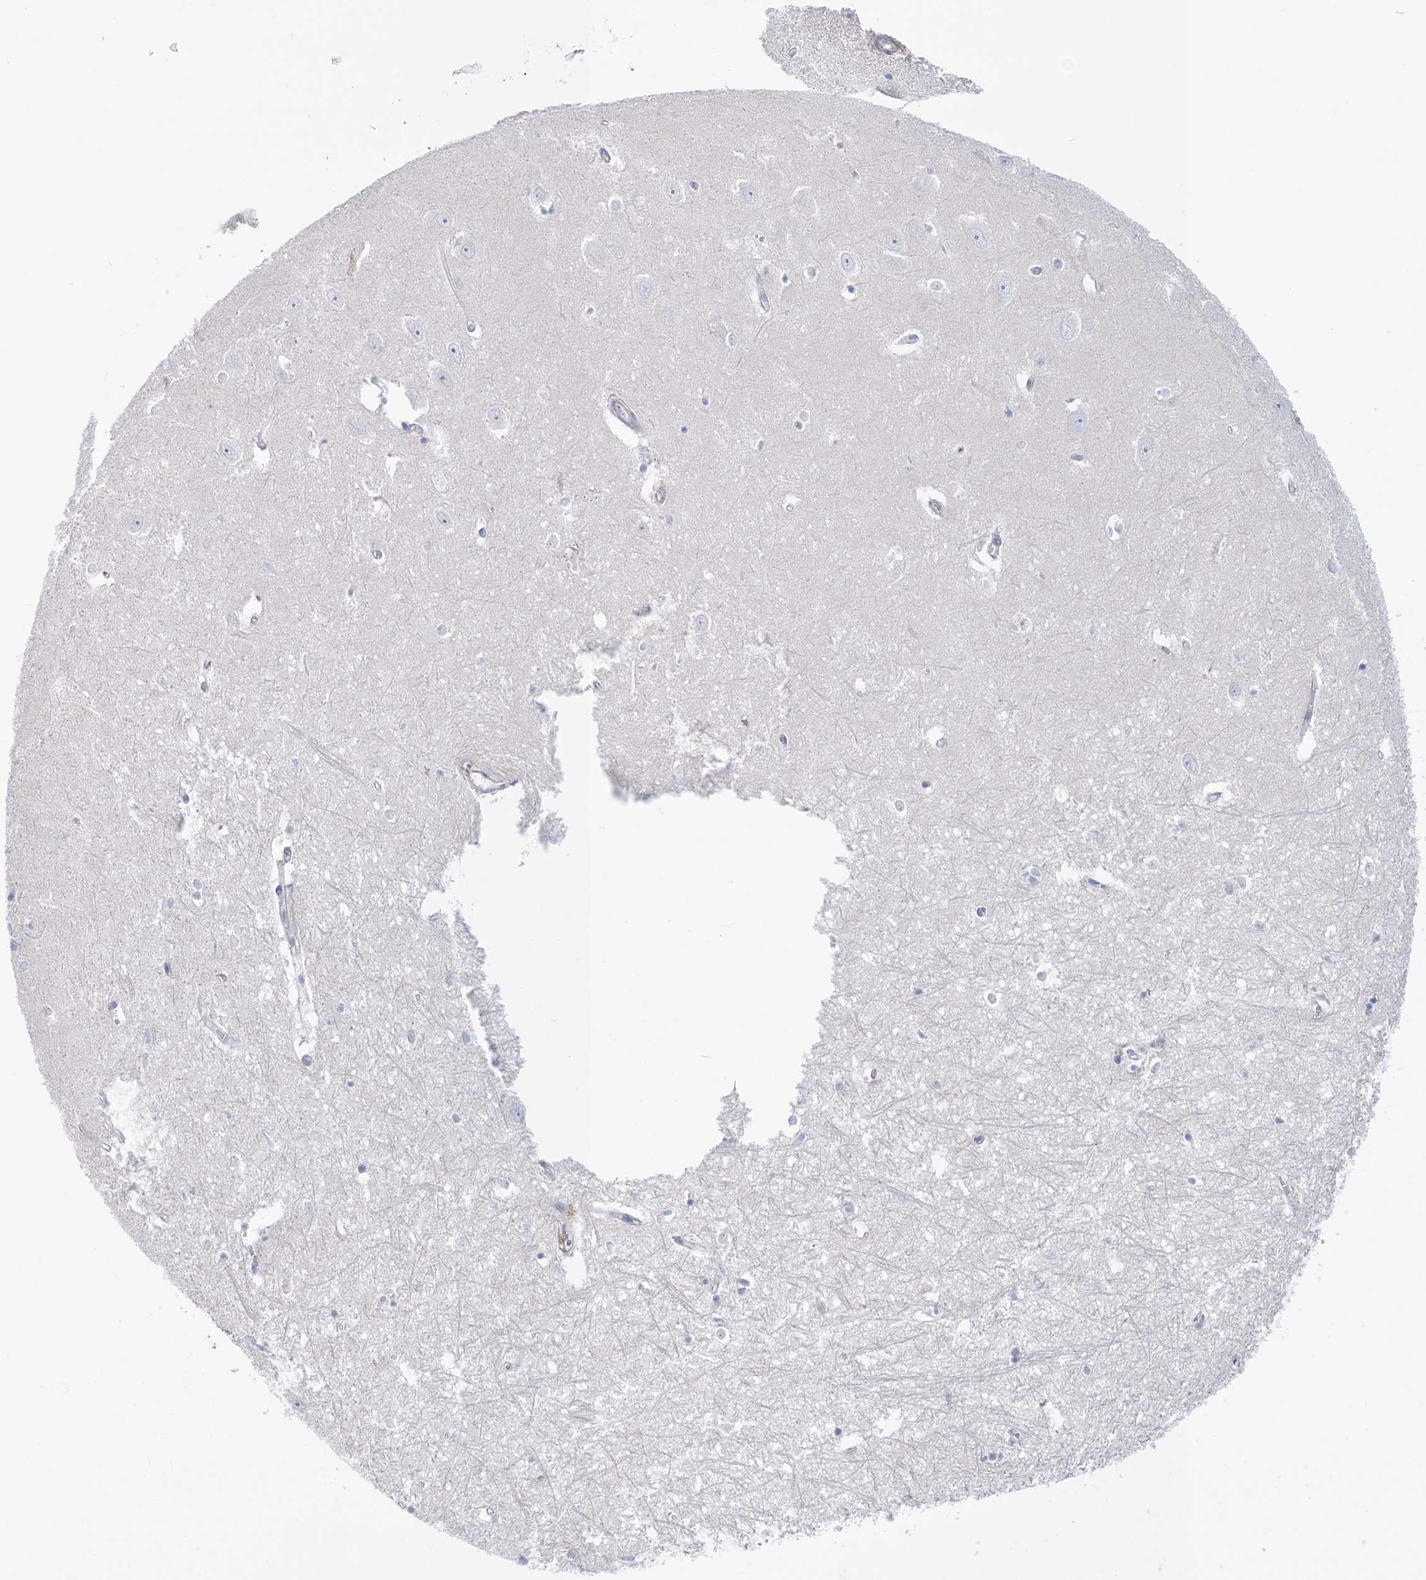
{"staining": {"intensity": "negative", "quantity": "none", "location": "none"}, "tissue": "hippocampus", "cell_type": "Glial cells", "image_type": "normal", "snomed": [{"axis": "morphology", "description": "Normal tissue, NOS"}, {"axis": "topography", "description": "Hippocampus"}], "caption": "Glial cells are negative for protein expression in benign human hippocampus. (DAB immunohistochemistry, high magnification).", "gene": "WDR74", "patient": {"sex": "female", "age": 64}}